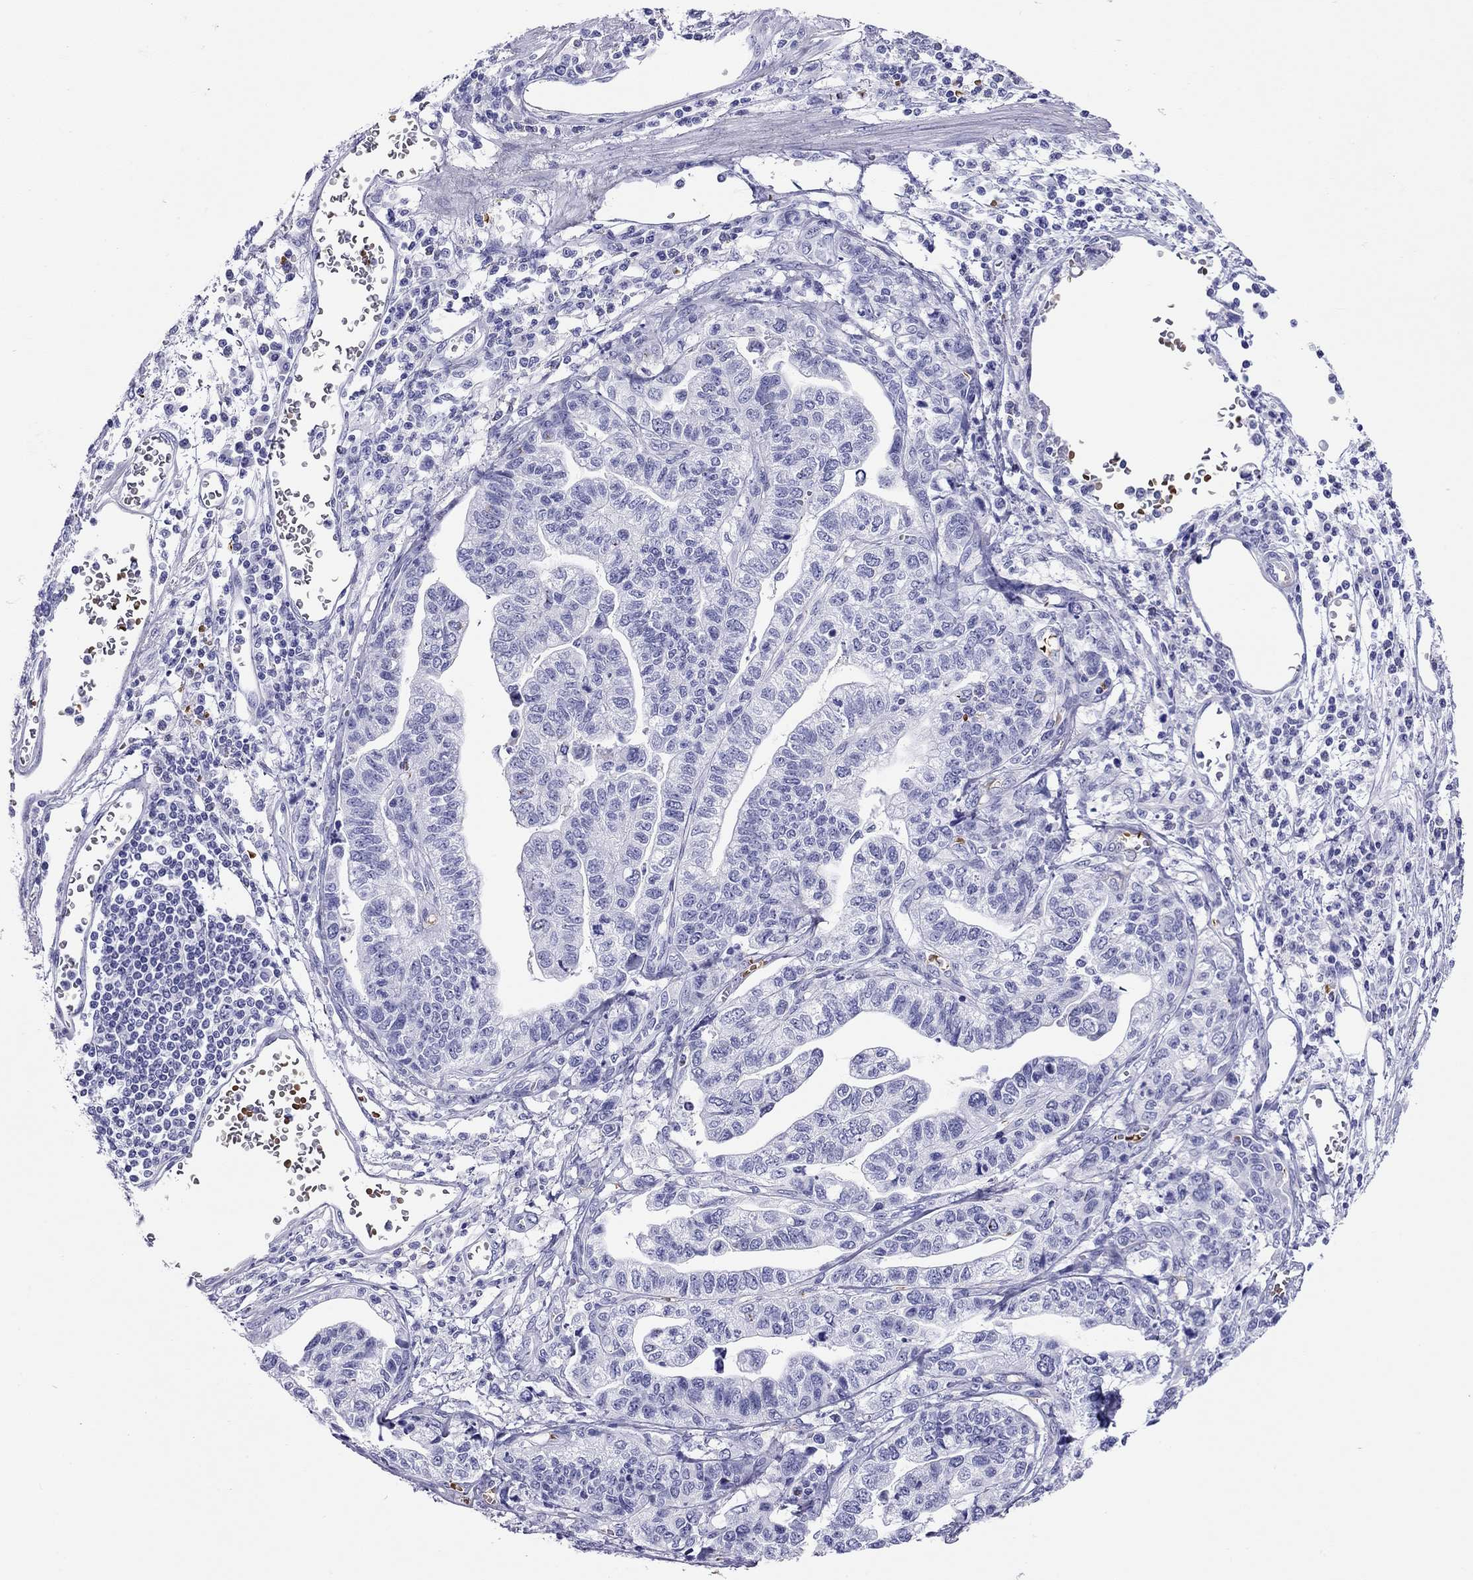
{"staining": {"intensity": "negative", "quantity": "none", "location": "none"}, "tissue": "stomach cancer", "cell_type": "Tumor cells", "image_type": "cancer", "snomed": [{"axis": "morphology", "description": "Adenocarcinoma, NOS"}, {"axis": "topography", "description": "Stomach, upper"}], "caption": "Human stomach cancer stained for a protein using IHC demonstrates no staining in tumor cells.", "gene": "PTPRN", "patient": {"sex": "female", "age": 67}}